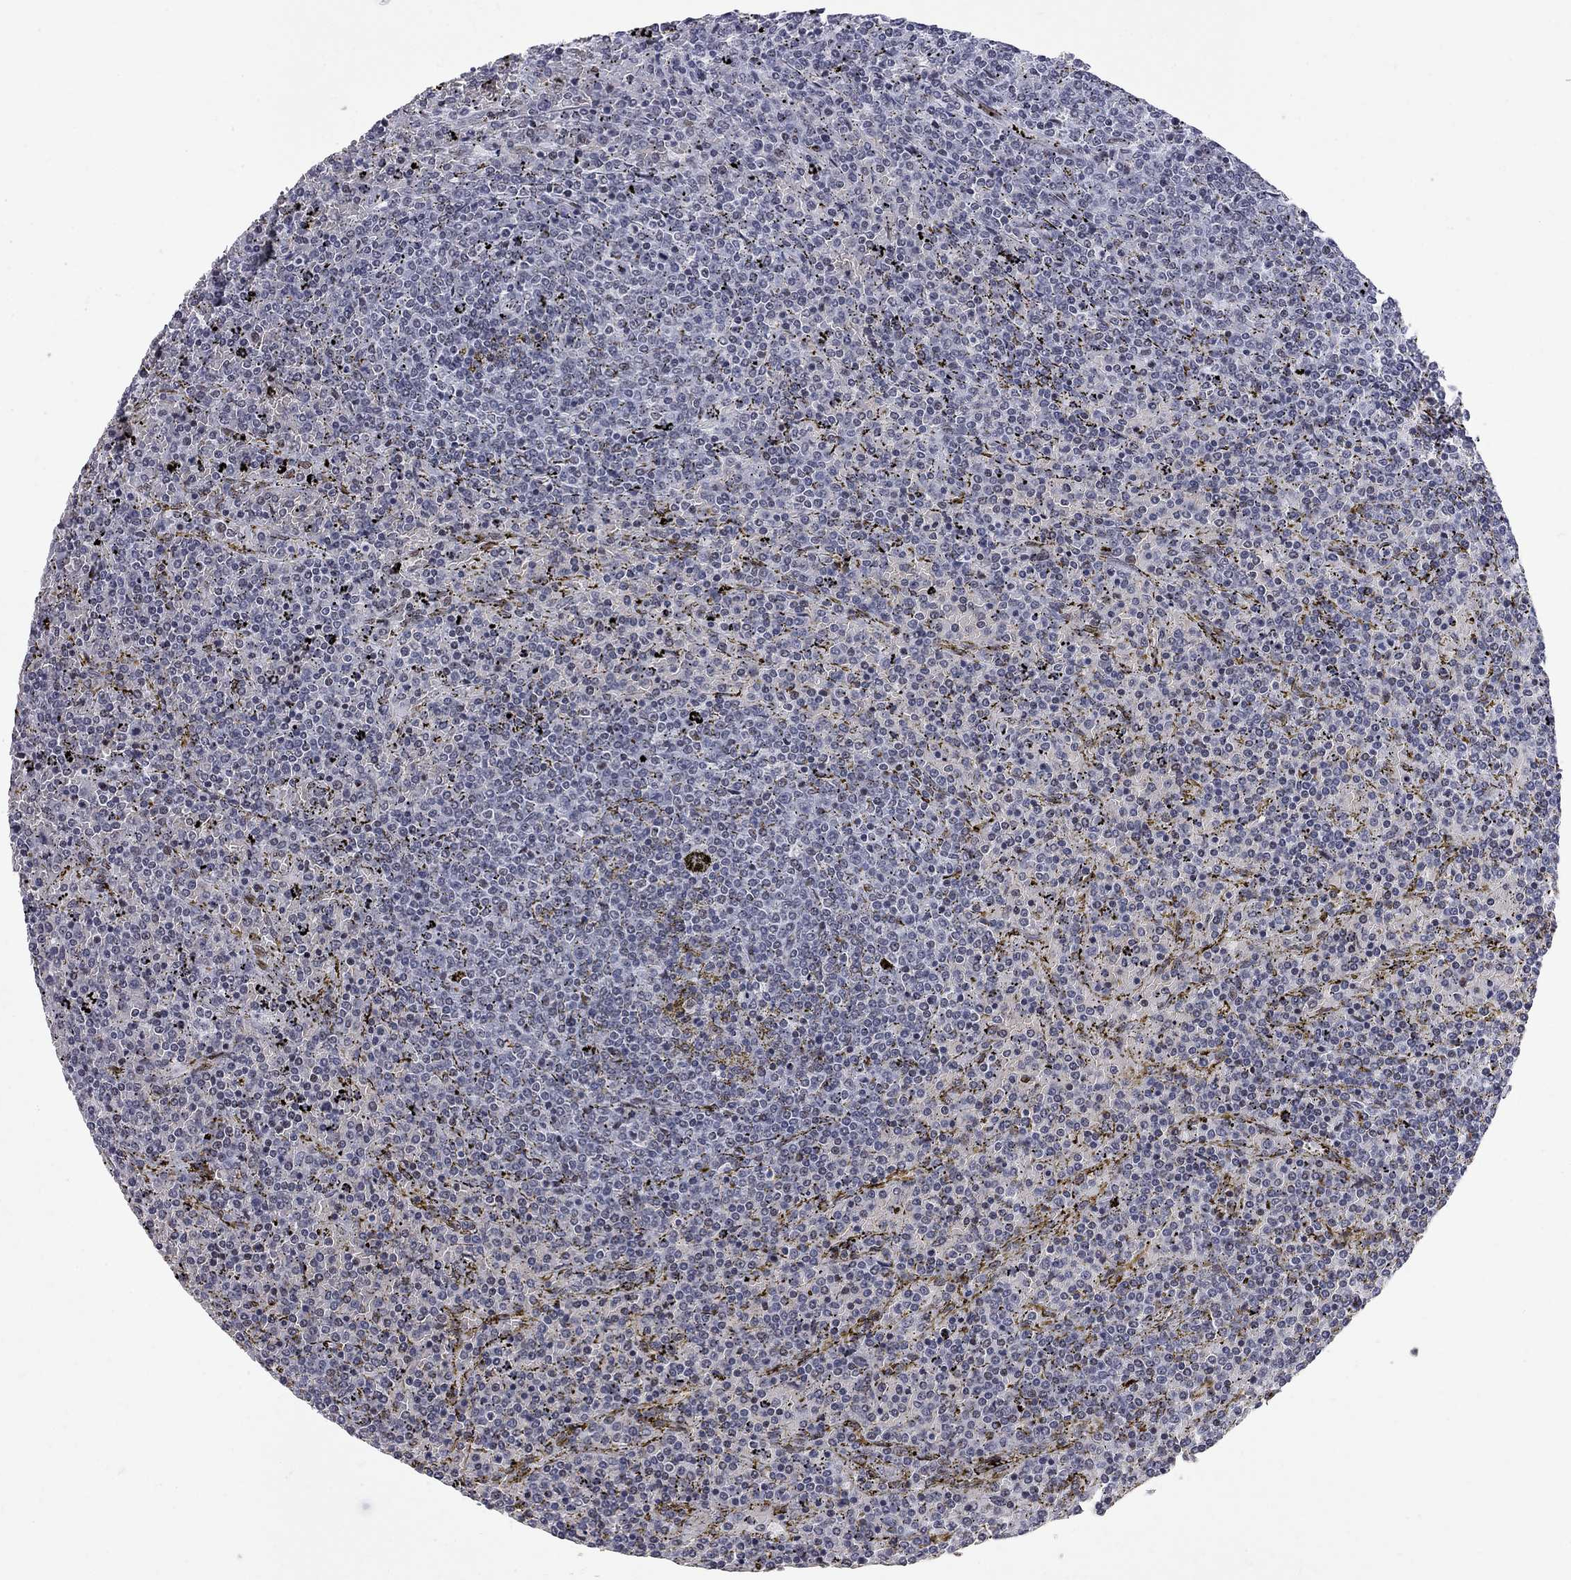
{"staining": {"intensity": "negative", "quantity": "none", "location": "none"}, "tissue": "lymphoma", "cell_type": "Tumor cells", "image_type": "cancer", "snomed": [{"axis": "morphology", "description": "Malignant lymphoma, non-Hodgkin's type, Low grade"}, {"axis": "topography", "description": "Spleen"}], "caption": "Lymphoma stained for a protein using IHC demonstrates no staining tumor cells.", "gene": "ZBTB47", "patient": {"sex": "female", "age": 77}}